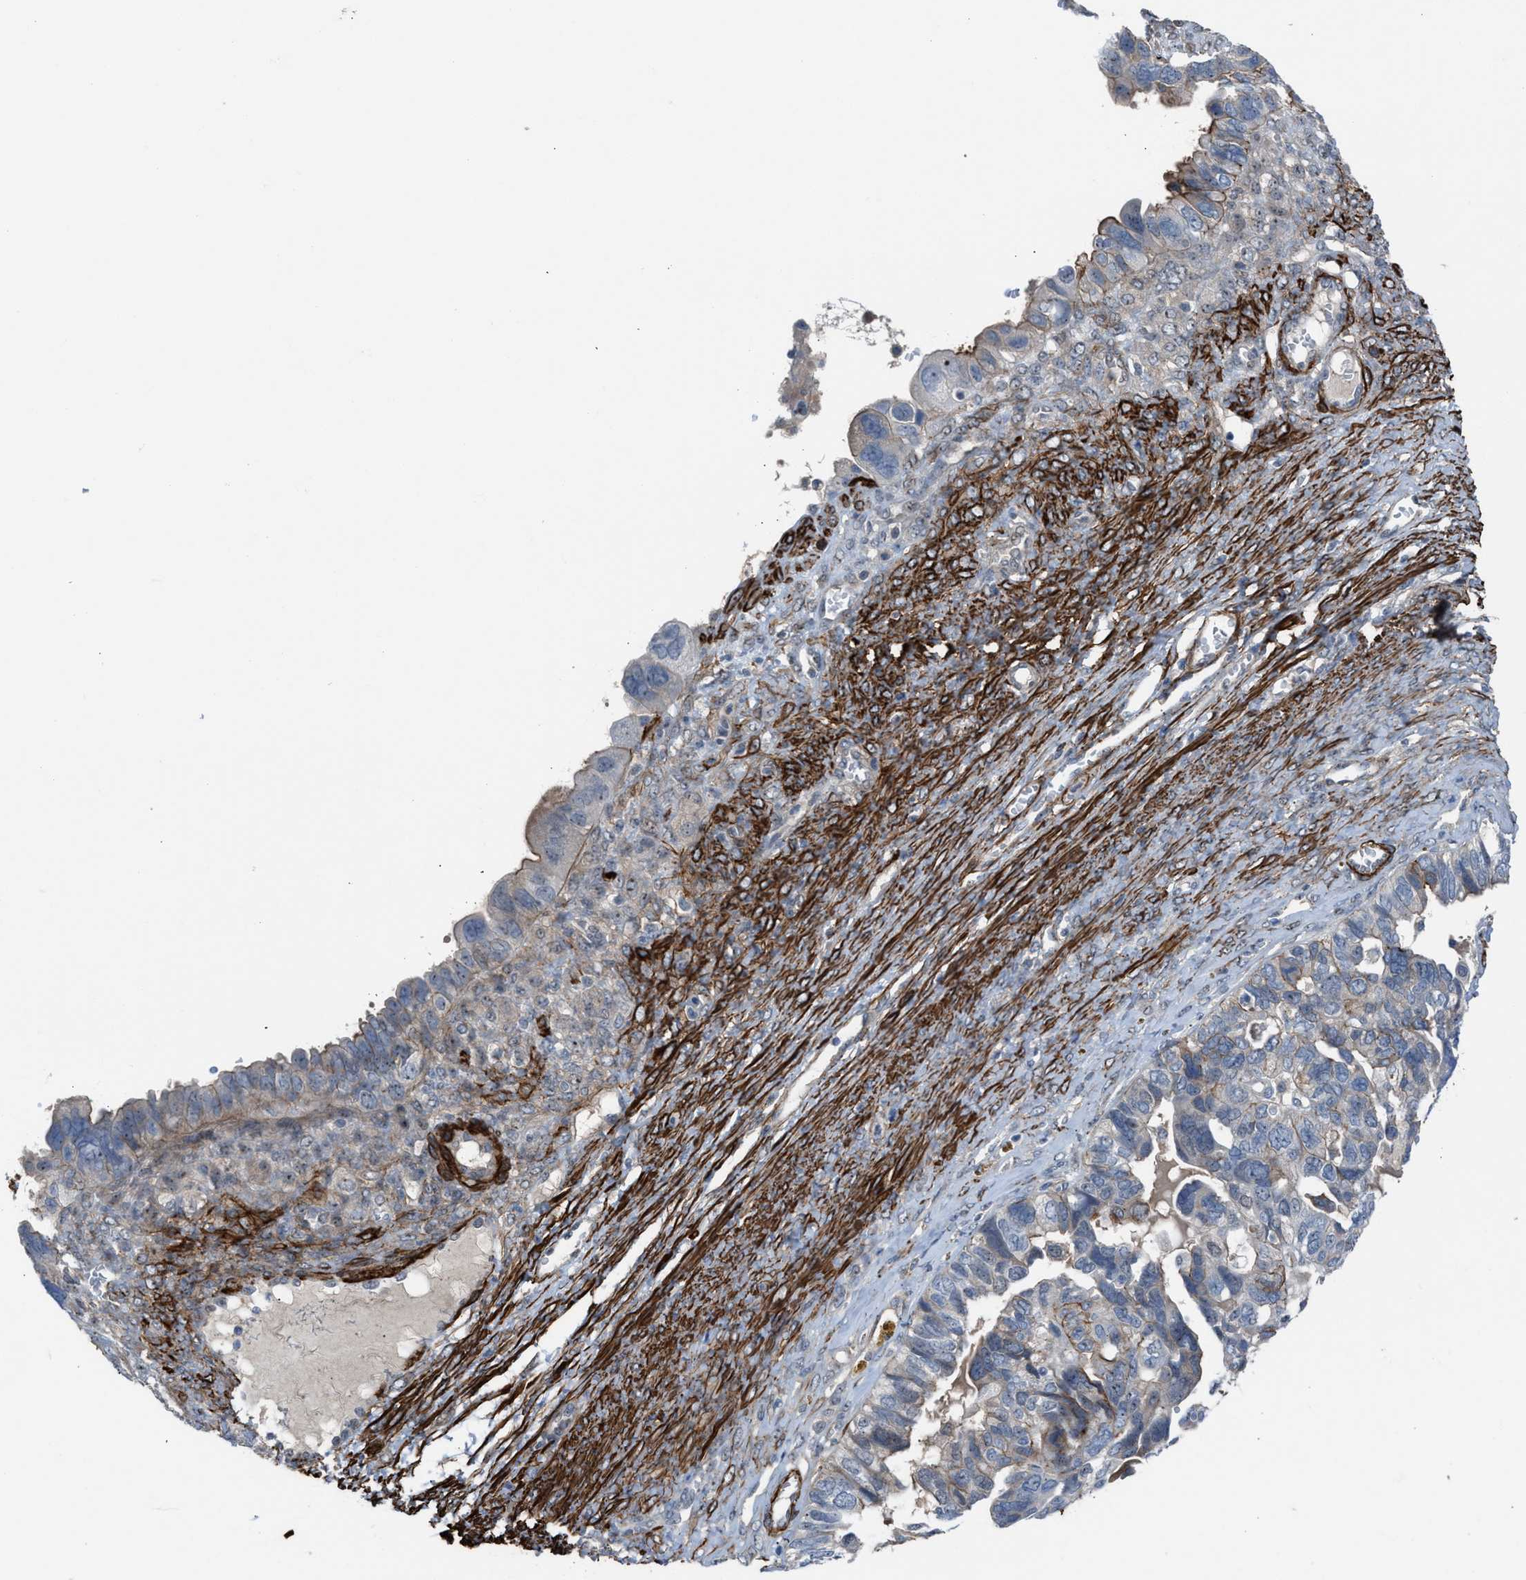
{"staining": {"intensity": "weak", "quantity": "<25%", "location": "cytoplasmic/membranous"}, "tissue": "ovarian cancer", "cell_type": "Tumor cells", "image_type": "cancer", "snomed": [{"axis": "morphology", "description": "Cystadenocarcinoma, serous, NOS"}, {"axis": "topography", "description": "Ovary"}], "caption": "Tumor cells are negative for brown protein staining in serous cystadenocarcinoma (ovarian).", "gene": "NQO2", "patient": {"sex": "female", "age": 79}}